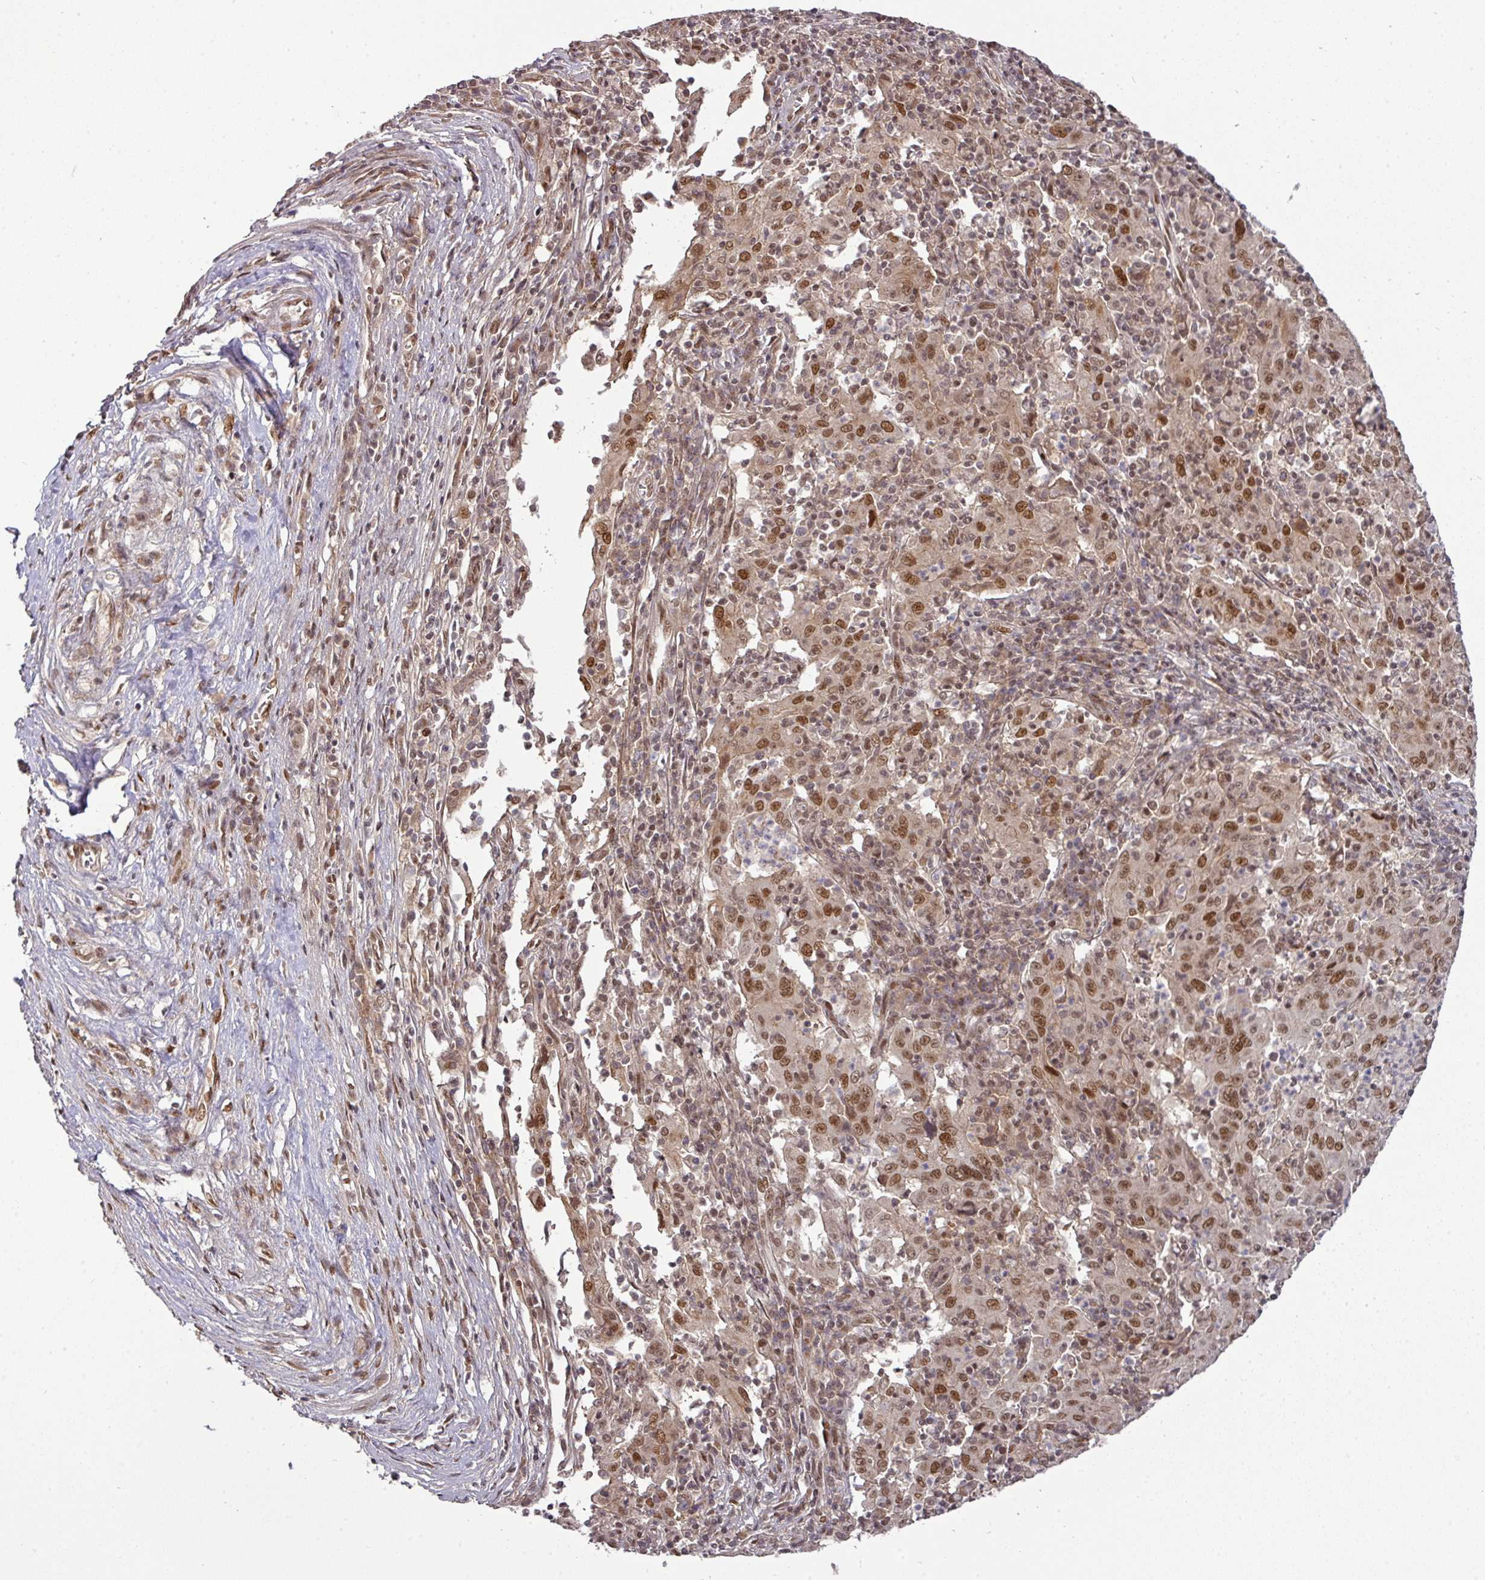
{"staining": {"intensity": "moderate", "quantity": ">75%", "location": "nuclear"}, "tissue": "pancreatic cancer", "cell_type": "Tumor cells", "image_type": "cancer", "snomed": [{"axis": "morphology", "description": "Adenocarcinoma, NOS"}, {"axis": "topography", "description": "Pancreas"}], "caption": "Moderate nuclear positivity for a protein is present in about >75% of tumor cells of adenocarcinoma (pancreatic) using immunohistochemistry (IHC).", "gene": "CIC", "patient": {"sex": "male", "age": 63}}